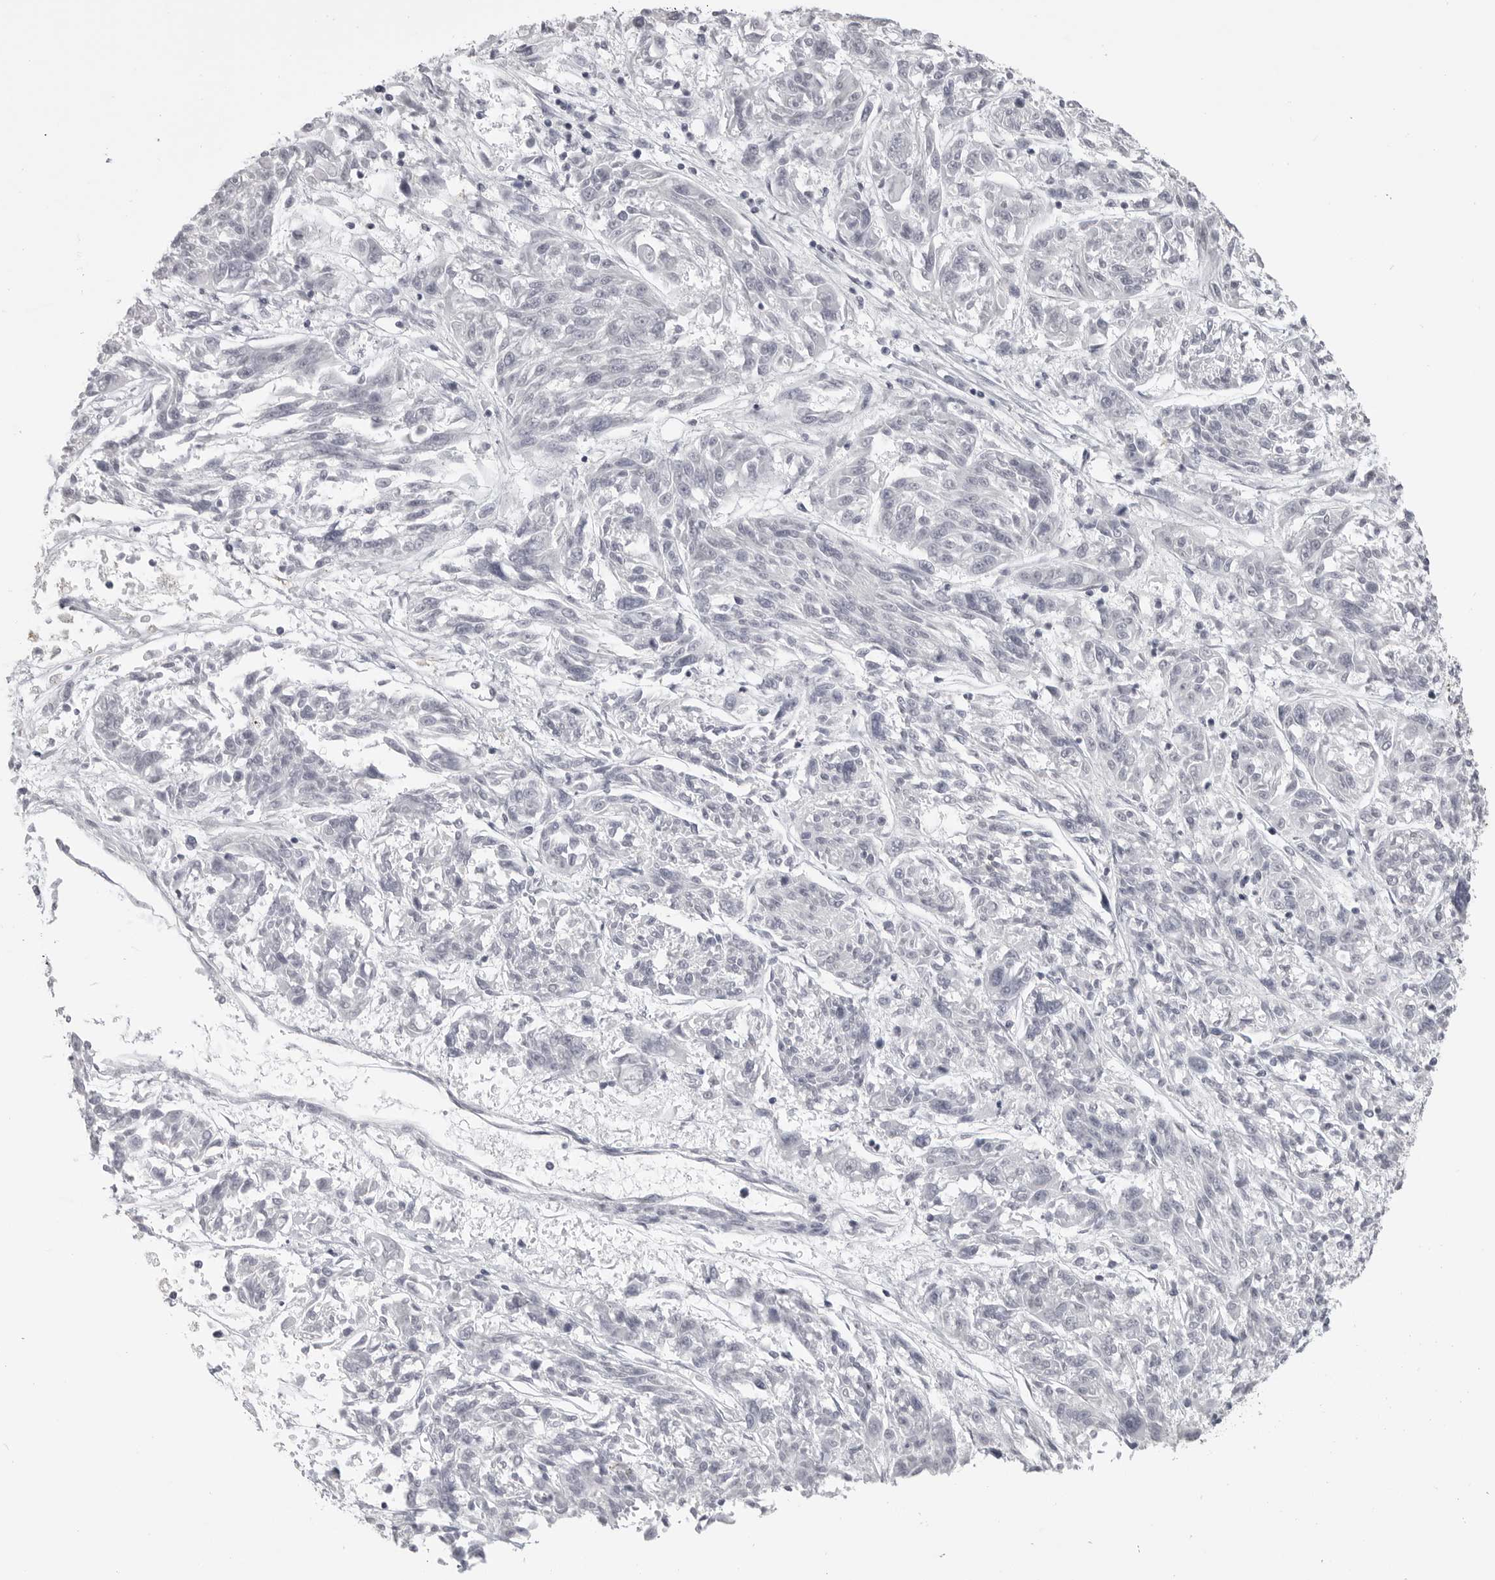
{"staining": {"intensity": "negative", "quantity": "none", "location": "none"}, "tissue": "melanoma", "cell_type": "Tumor cells", "image_type": "cancer", "snomed": [{"axis": "morphology", "description": "Malignant melanoma, NOS"}, {"axis": "topography", "description": "Skin"}], "caption": "Tumor cells show no significant protein staining in malignant melanoma.", "gene": "PRSS1", "patient": {"sex": "male", "age": 53}}